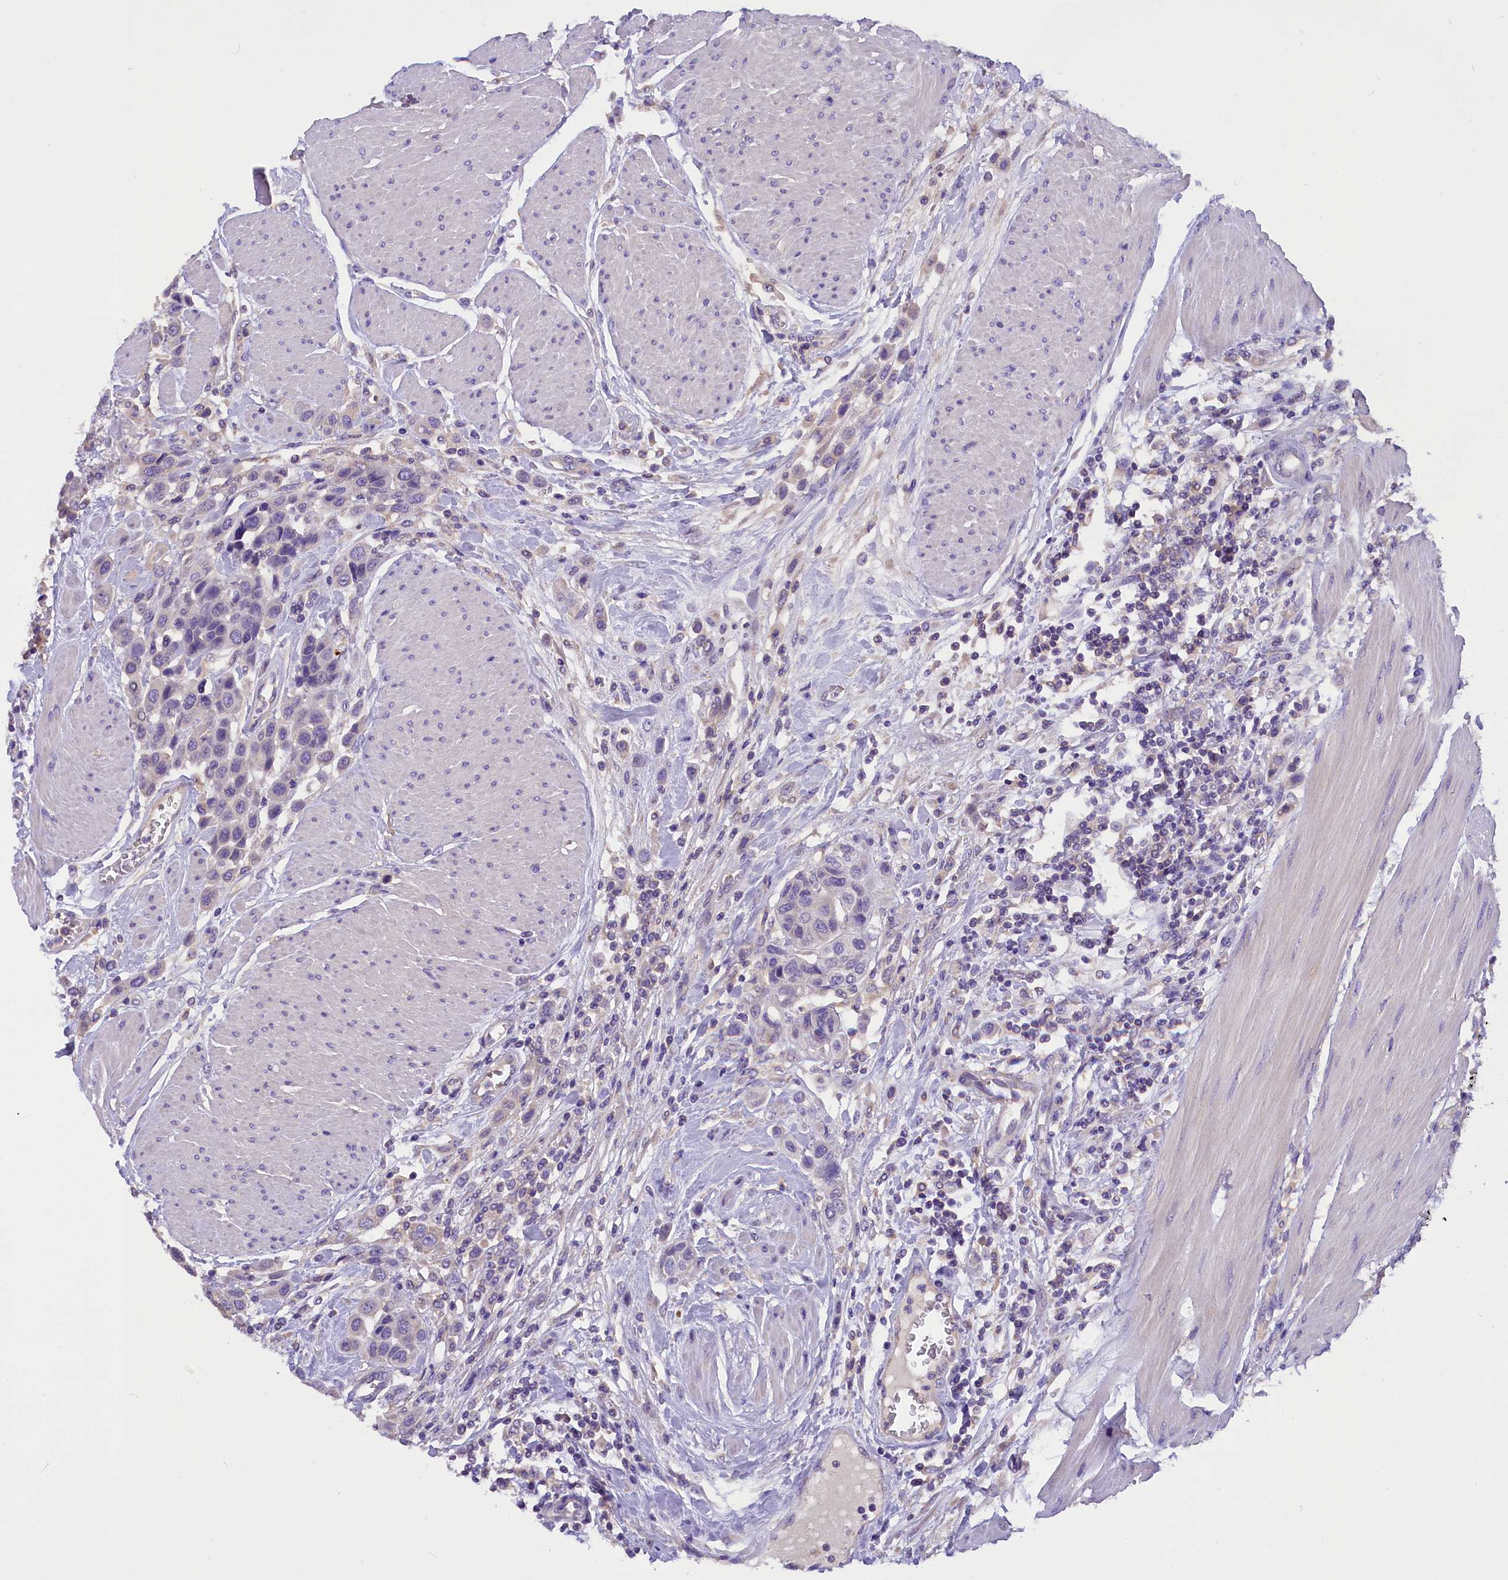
{"staining": {"intensity": "negative", "quantity": "none", "location": "none"}, "tissue": "urothelial cancer", "cell_type": "Tumor cells", "image_type": "cancer", "snomed": [{"axis": "morphology", "description": "Urothelial carcinoma, High grade"}, {"axis": "topography", "description": "Urinary bladder"}], "caption": "Tumor cells are negative for brown protein staining in urothelial cancer. The staining is performed using DAB brown chromogen with nuclei counter-stained in using hematoxylin.", "gene": "AP3B2", "patient": {"sex": "male", "age": 50}}